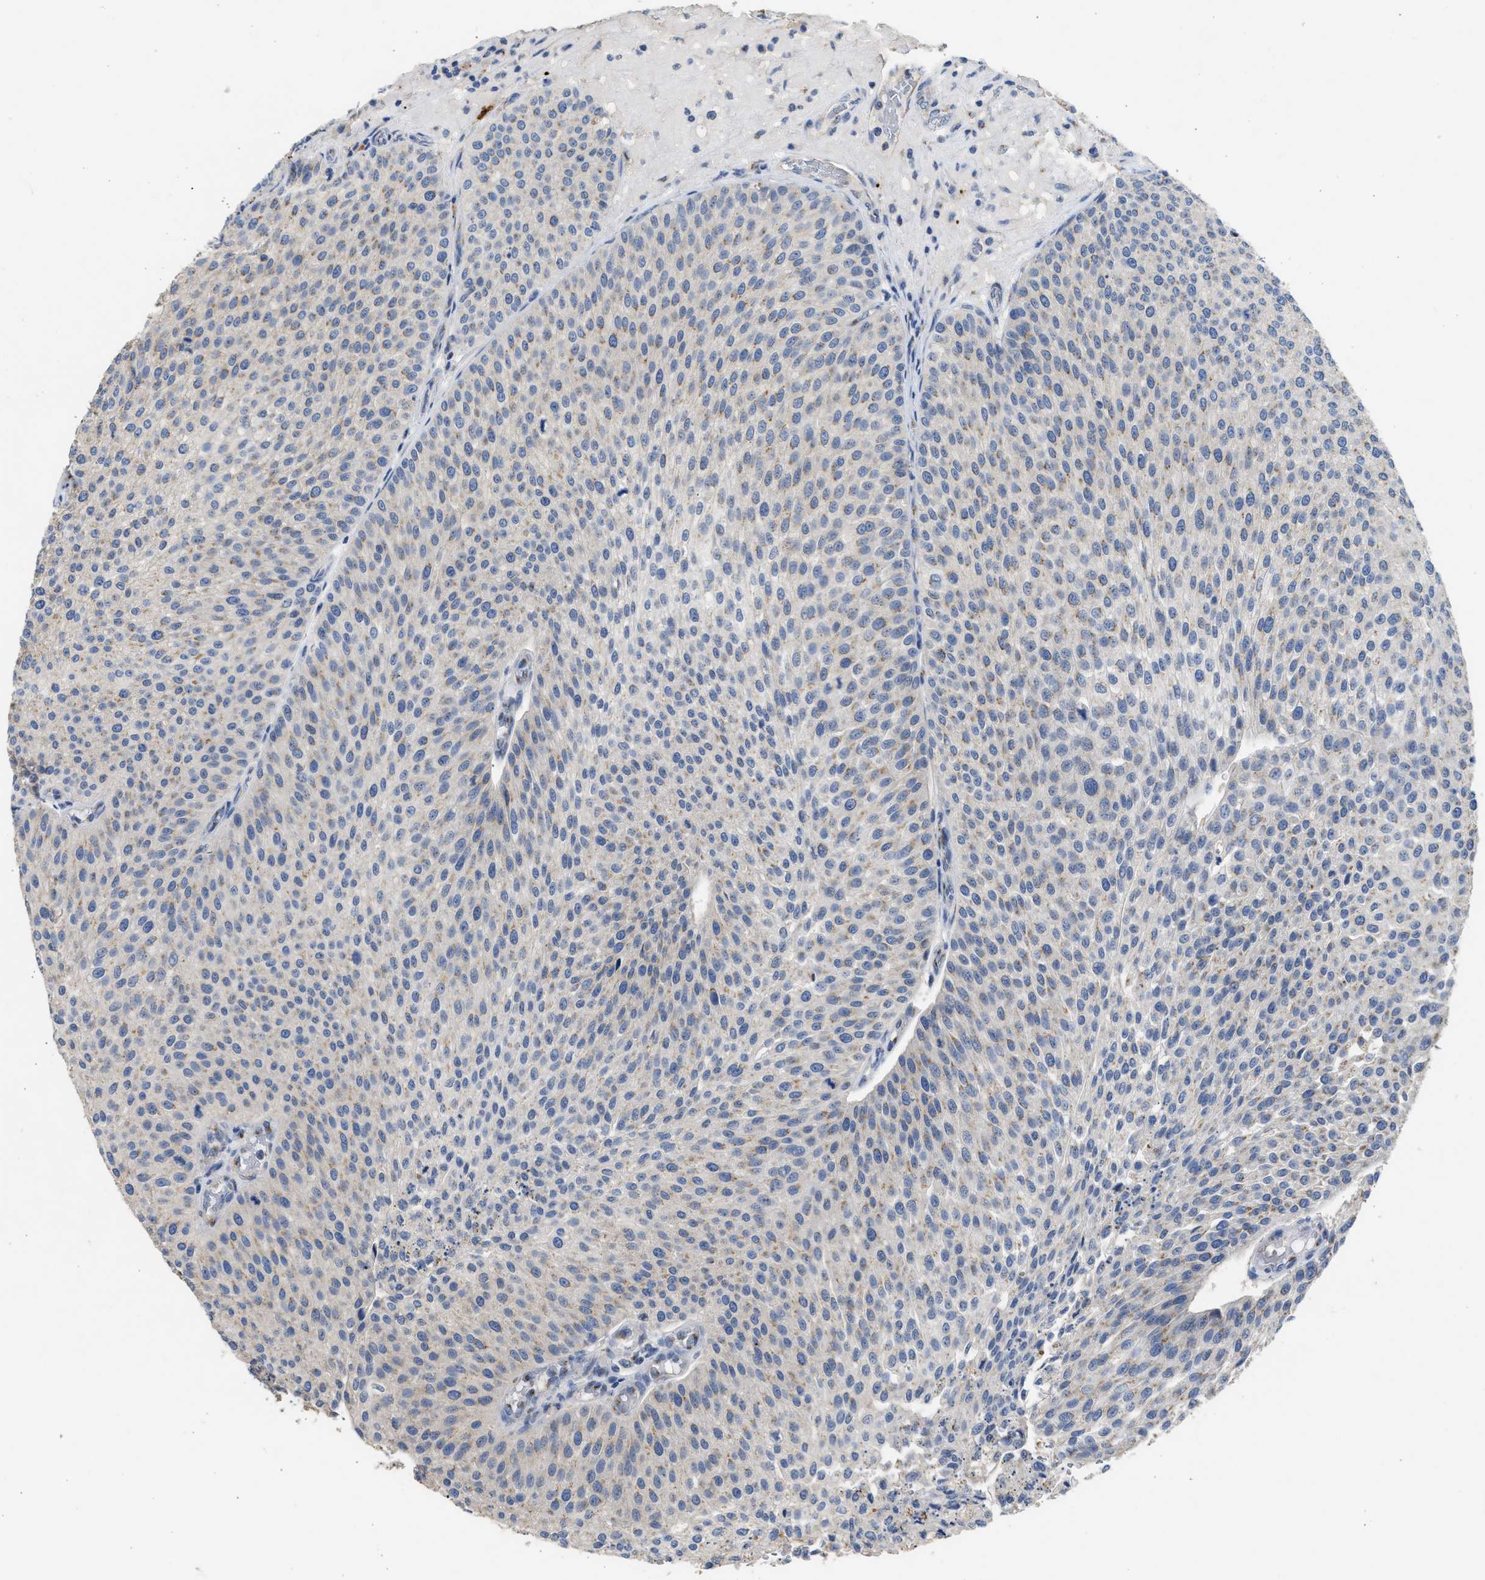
{"staining": {"intensity": "weak", "quantity": "25%-75%", "location": "cytoplasmic/membranous"}, "tissue": "urothelial cancer", "cell_type": "Tumor cells", "image_type": "cancer", "snomed": [{"axis": "morphology", "description": "Urothelial carcinoma, Low grade"}, {"axis": "topography", "description": "Smooth muscle"}, {"axis": "topography", "description": "Urinary bladder"}], "caption": "Urothelial cancer stained for a protein (brown) shows weak cytoplasmic/membranous positive positivity in about 25%-75% of tumor cells.", "gene": "IPO8", "patient": {"sex": "male", "age": 60}}